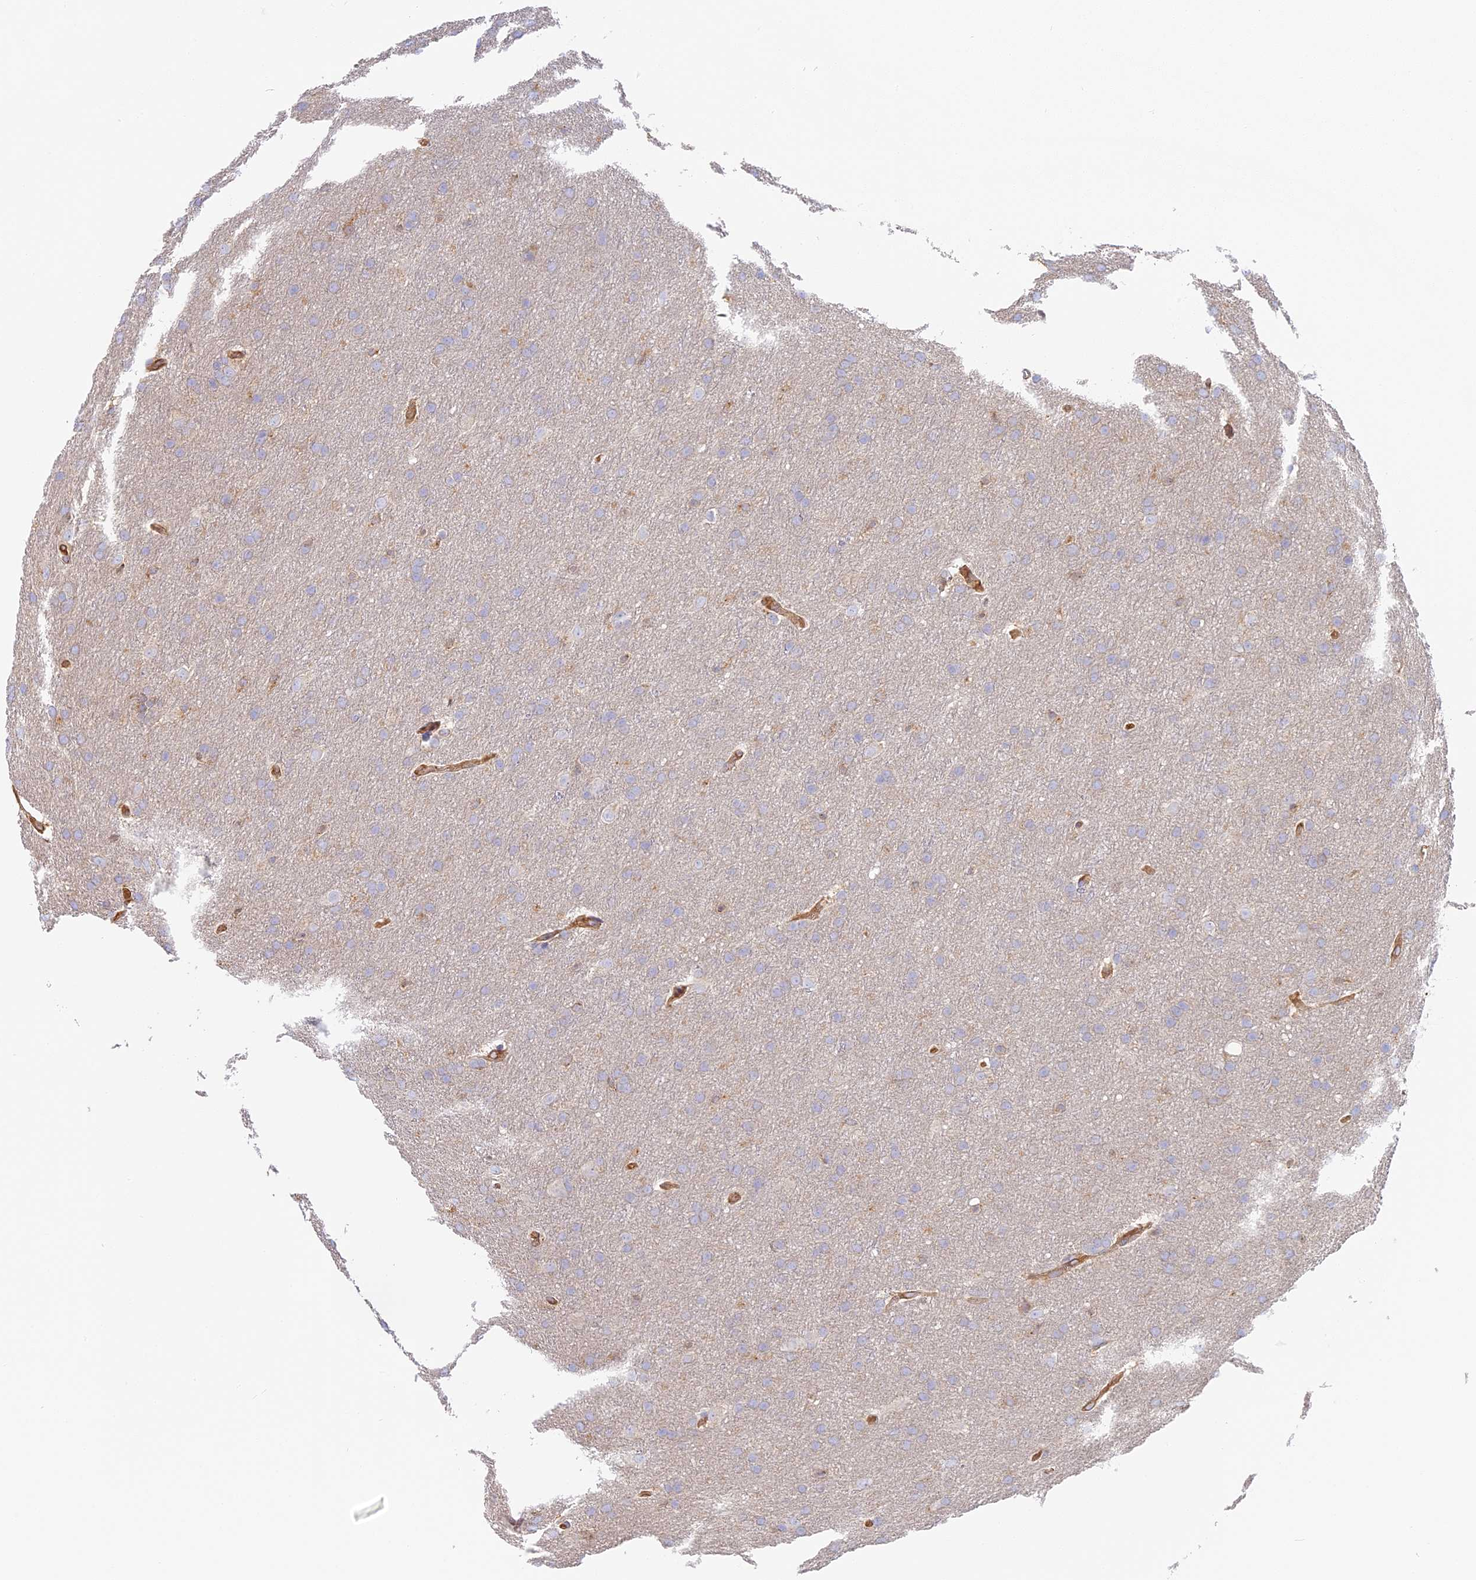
{"staining": {"intensity": "negative", "quantity": "none", "location": "none"}, "tissue": "glioma", "cell_type": "Tumor cells", "image_type": "cancer", "snomed": [{"axis": "morphology", "description": "Glioma, malignant, Low grade"}, {"axis": "topography", "description": "Brain"}], "caption": "This is a photomicrograph of IHC staining of glioma, which shows no positivity in tumor cells.", "gene": "VPS18", "patient": {"sex": "female", "age": 32}}